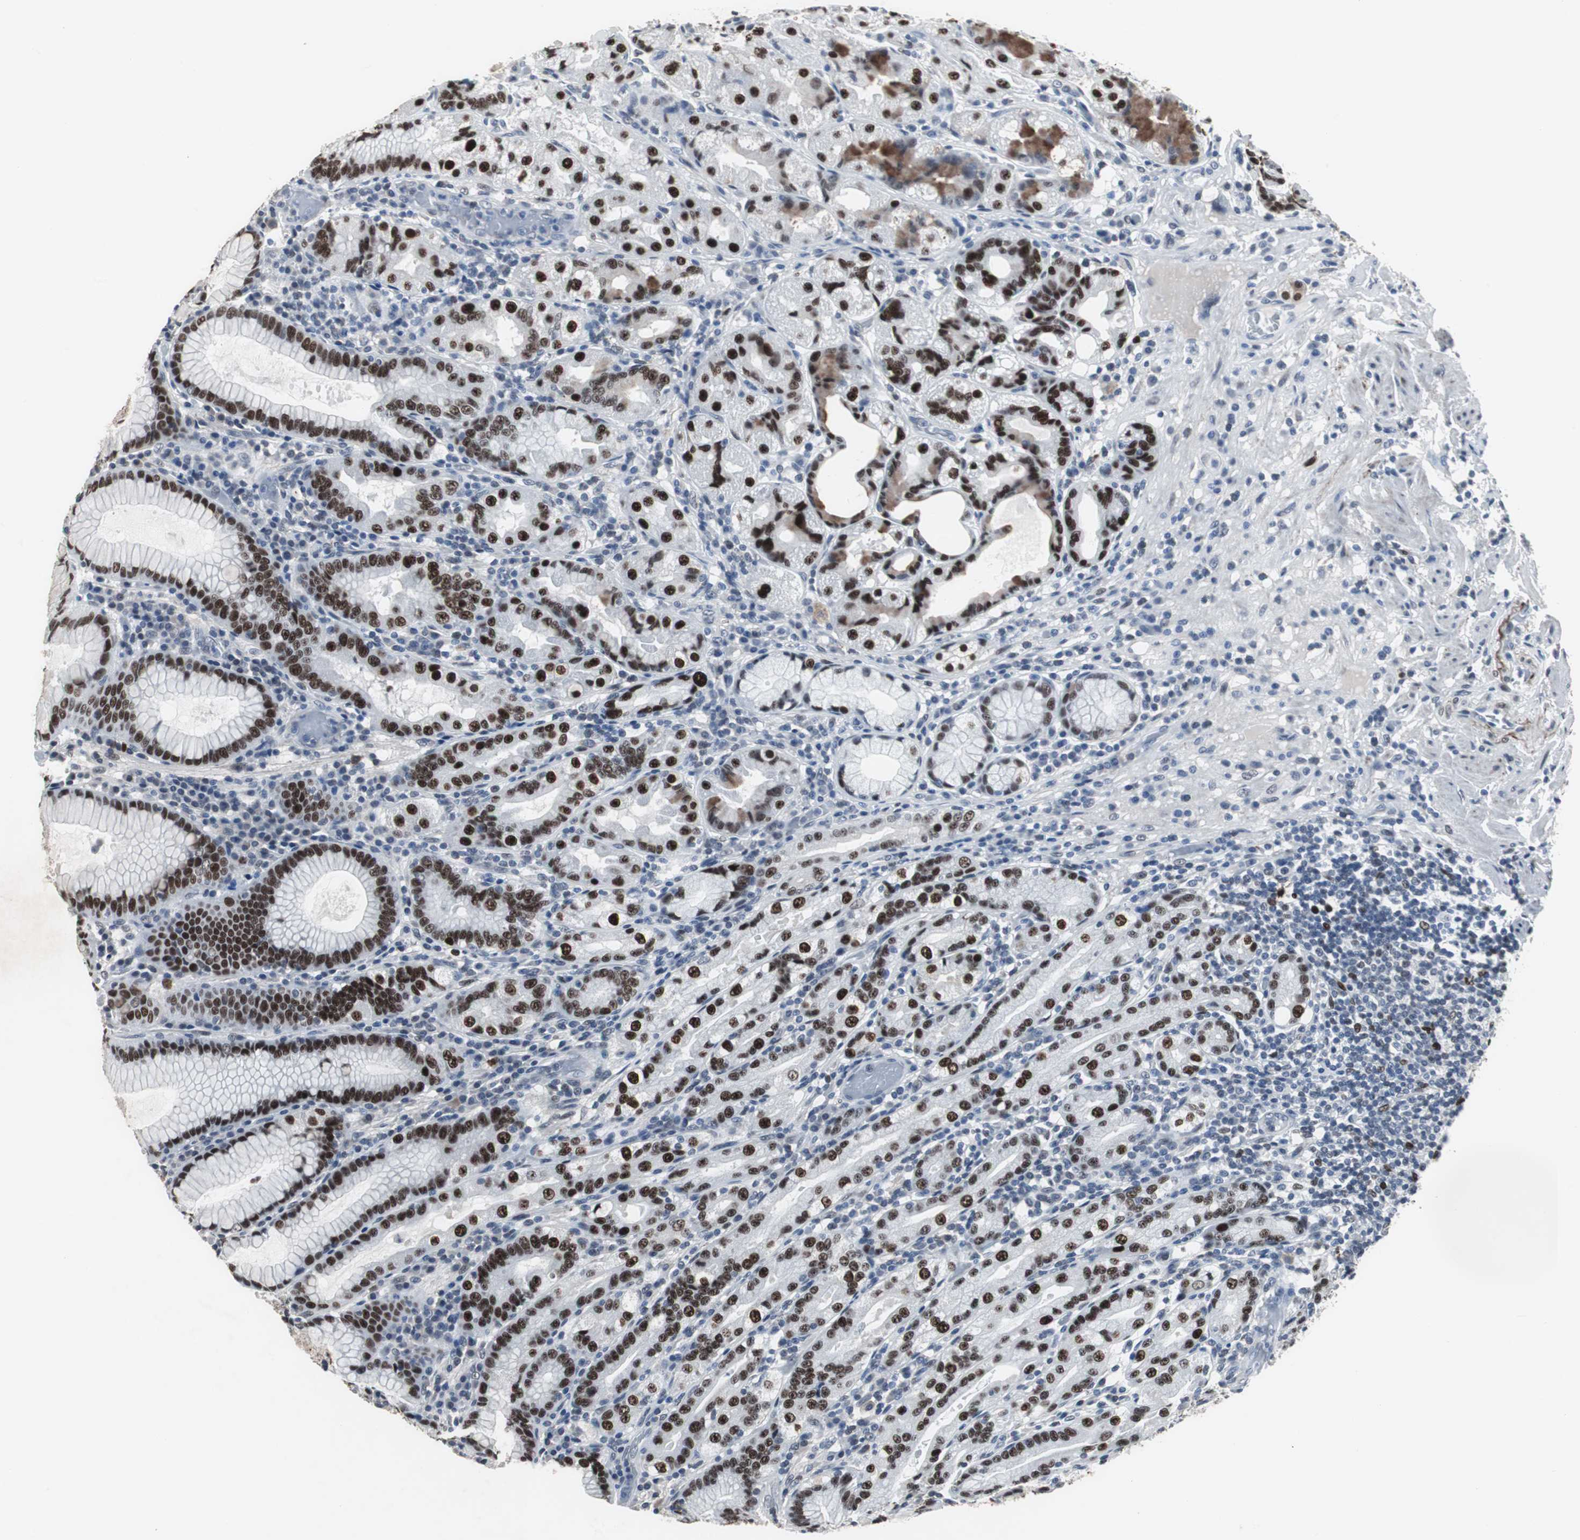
{"staining": {"intensity": "strong", "quantity": ">75%", "location": "cytoplasmic/membranous,nuclear"}, "tissue": "stomach", "cell_type": "Glandular cells", "image_type": "normal", "snomed": [{"axis": "morphology", "description": "Normal tissue, NOS"}, {"axis": "topography", "description": "Stomach, lower"}], "caption": "A high-resolution photomicrograph shows immunohistochemistry (IHC) staining of benign stomach, which displays strong cytoplasmic/membranous,nuclear staining in approximately >75% of glandular cells. (Brightfield microscopy of DAB IHC at high magnification).", "gene": "FOXP4", "patient": {"sex": "female", "age": 76}}